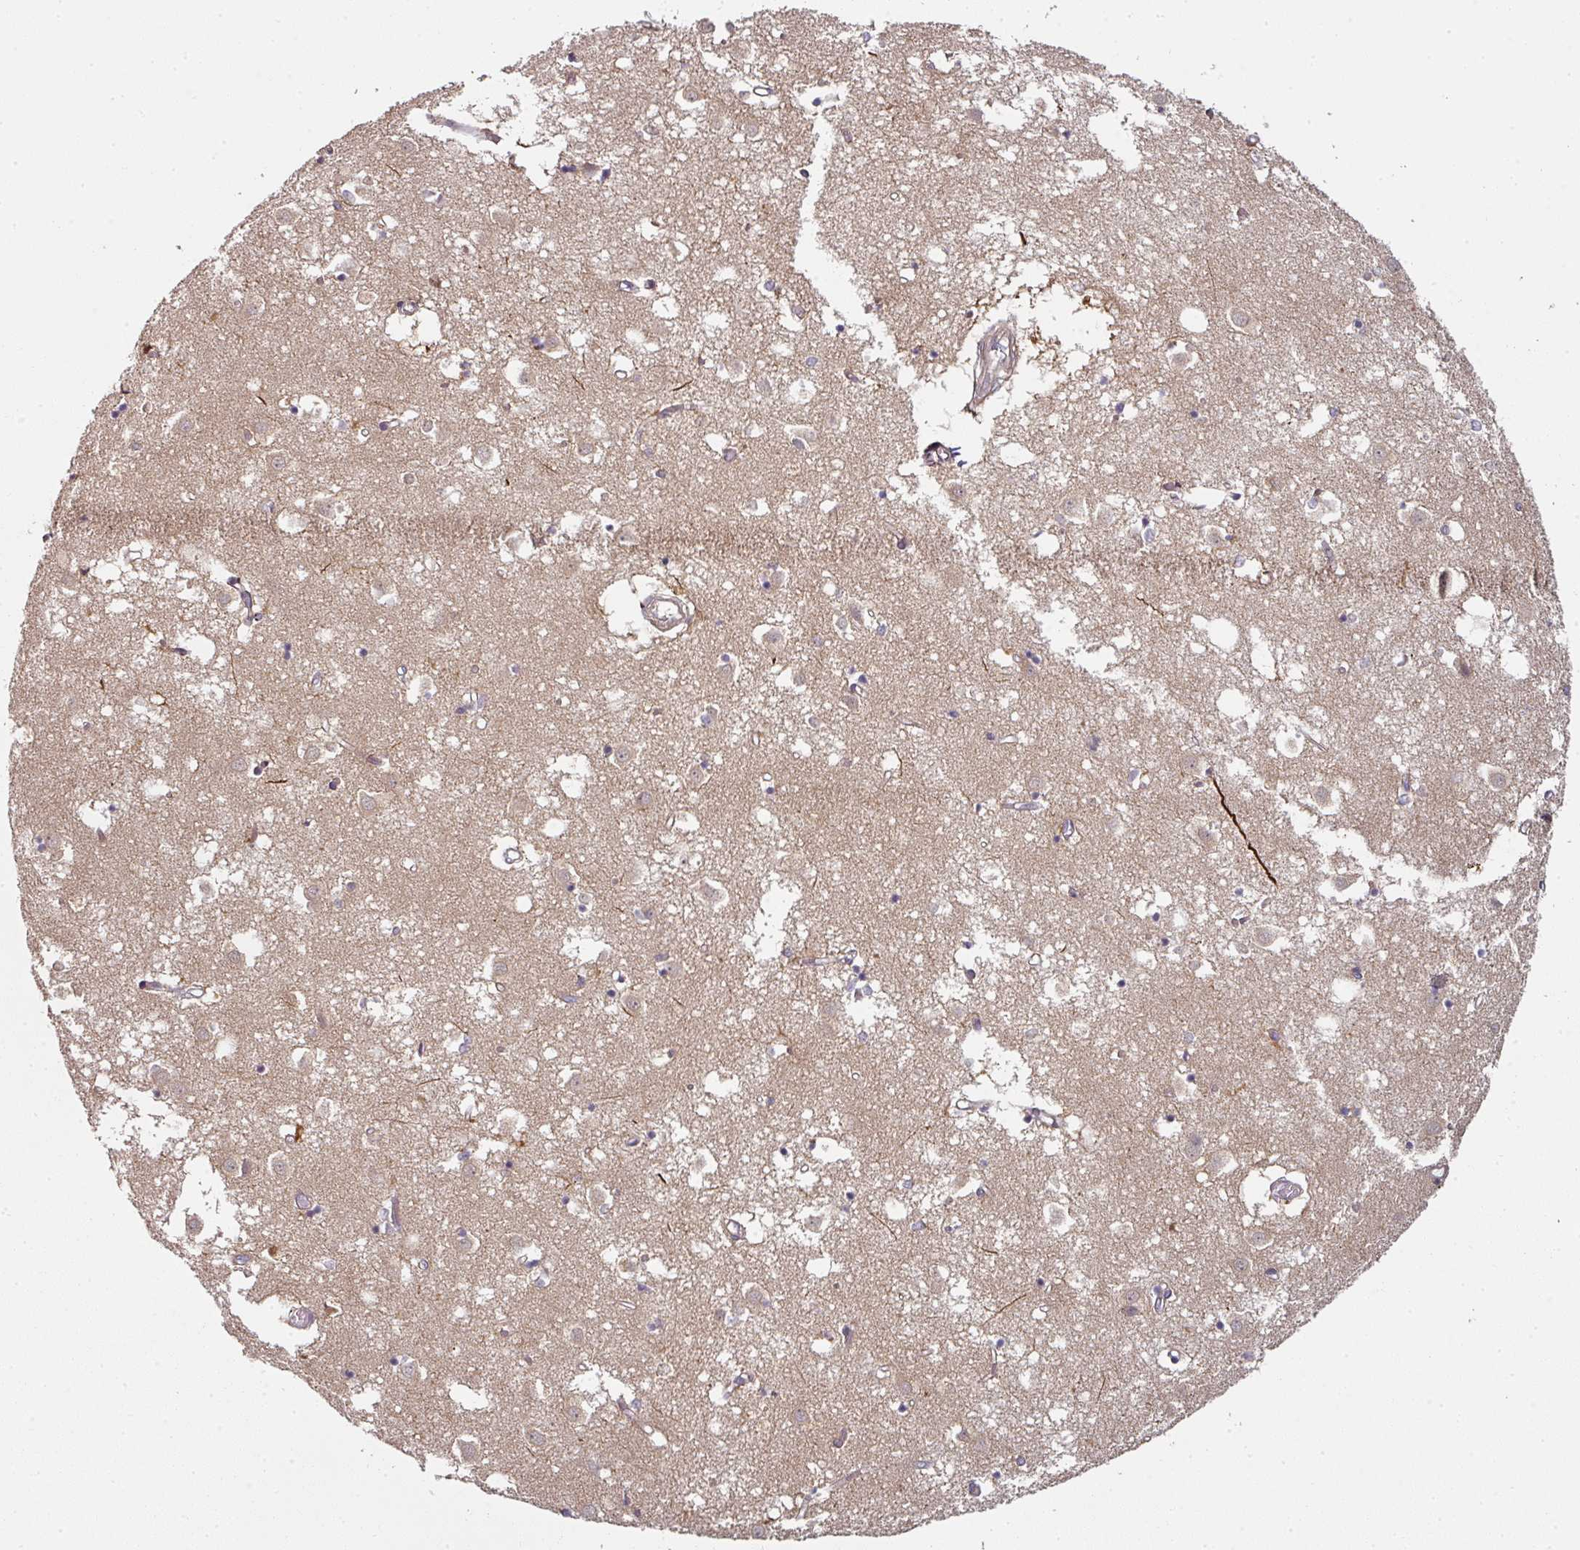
{"staining": {"intensity": "negative", "quantity": "none", "location": "none"}, "tissue": "caudate", "cell_type": "Glial cells", "image_type": "normal", "snomed": [{"axis": "morphology", "description": "Normal tissue, NOS"}, {"axis": "topography", "description": "Lateral ventricle wall"}], "caption": "Glial cells are negative for brown protein staining in benign caudate.", "gene": "MAP2K2", "patient": {"sex": "male", "age": 70}}